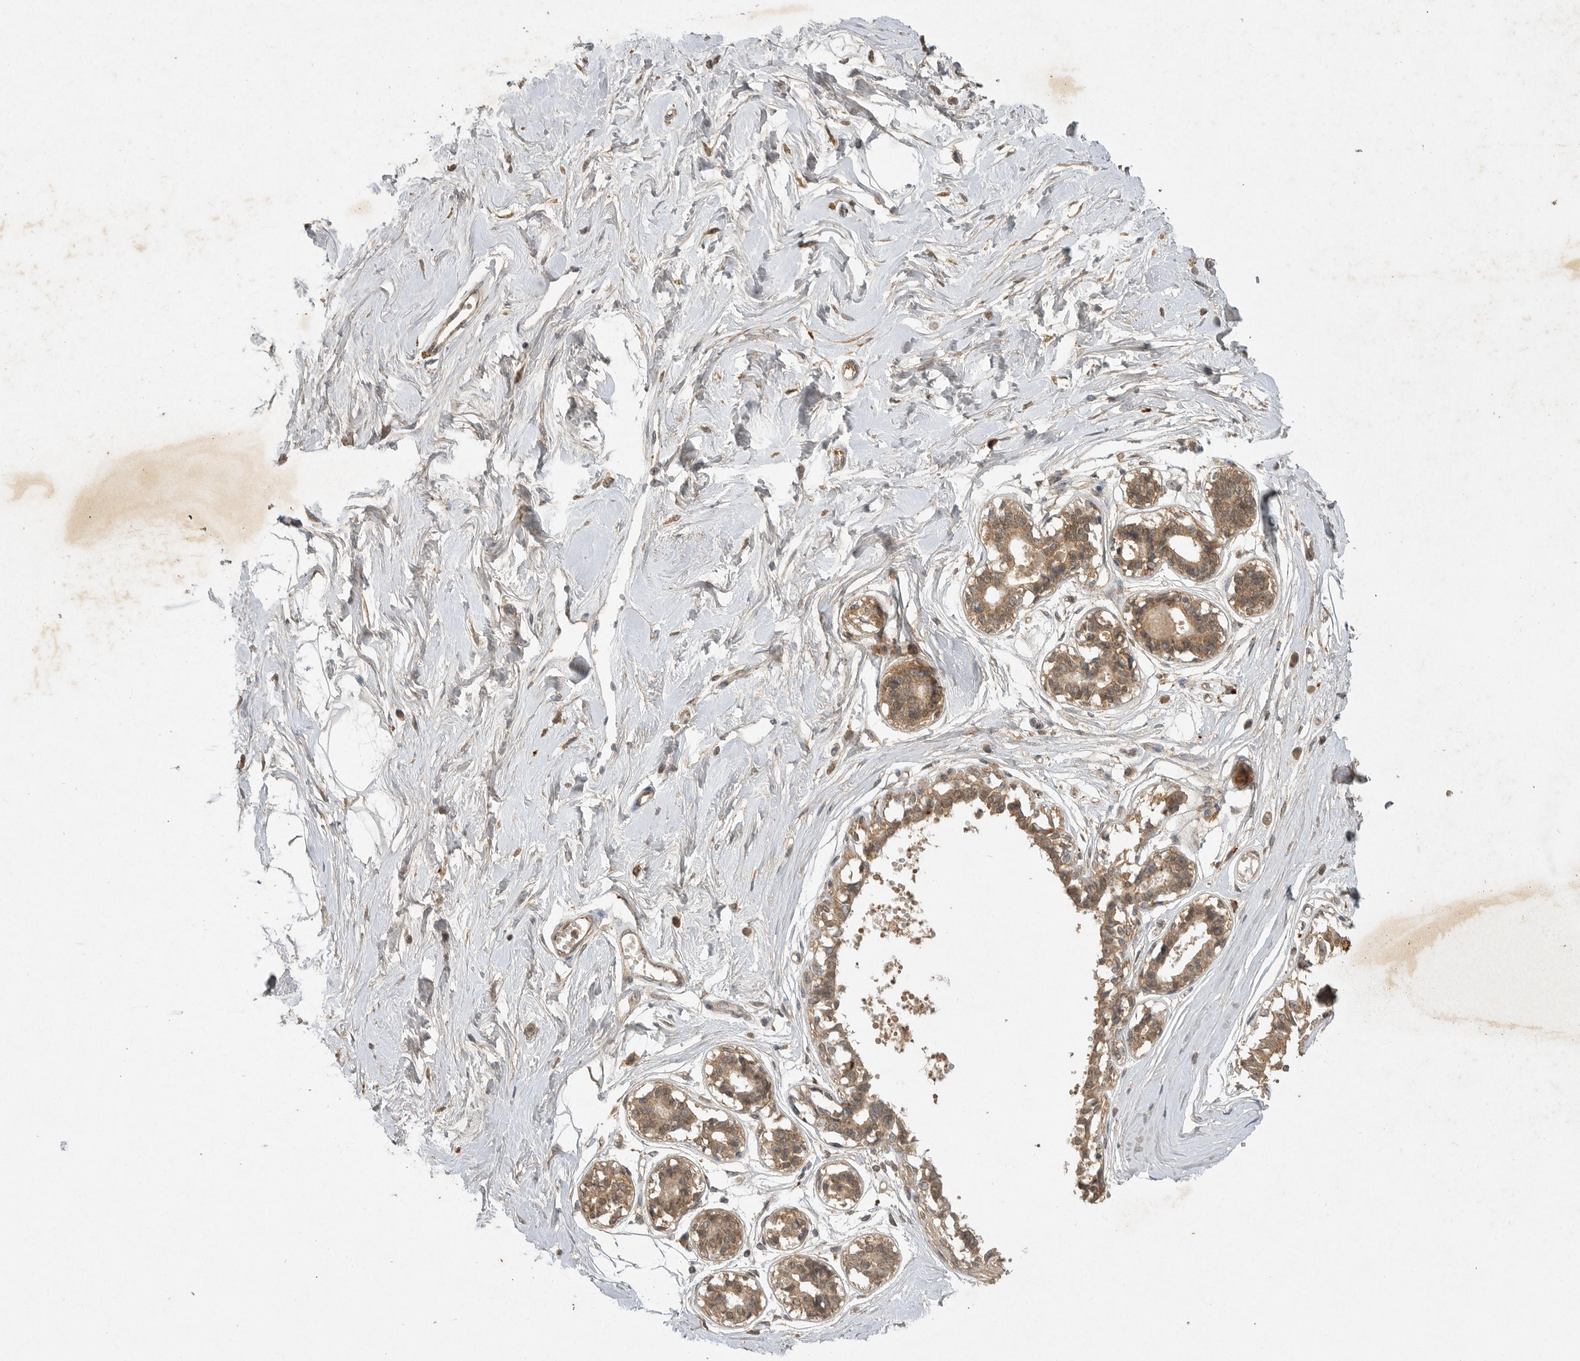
{"staining": {"intensity": "moderate", "quantity": ">75%", "location": "cytoplasmic/membranous,nuclear"}, "tissue": "breast", "cell_type": "Adipocytes", "image_type": "normal", "snomed": [{"axis": "morphology", "description": "Normal tissue, NOS"}, {"axis": "topography", "description": "Breast"}], "caption": "Immunohistochemistry histopathology image of unremarkable breast stained for a protein (brown), which demonstrates medium levels of moderate cytoplasmic/membranous,nuclear staining in approximately >75% of adipocytes.", "gene": "ICOSLG", "patient": {"sex": "female", "age": 45}}